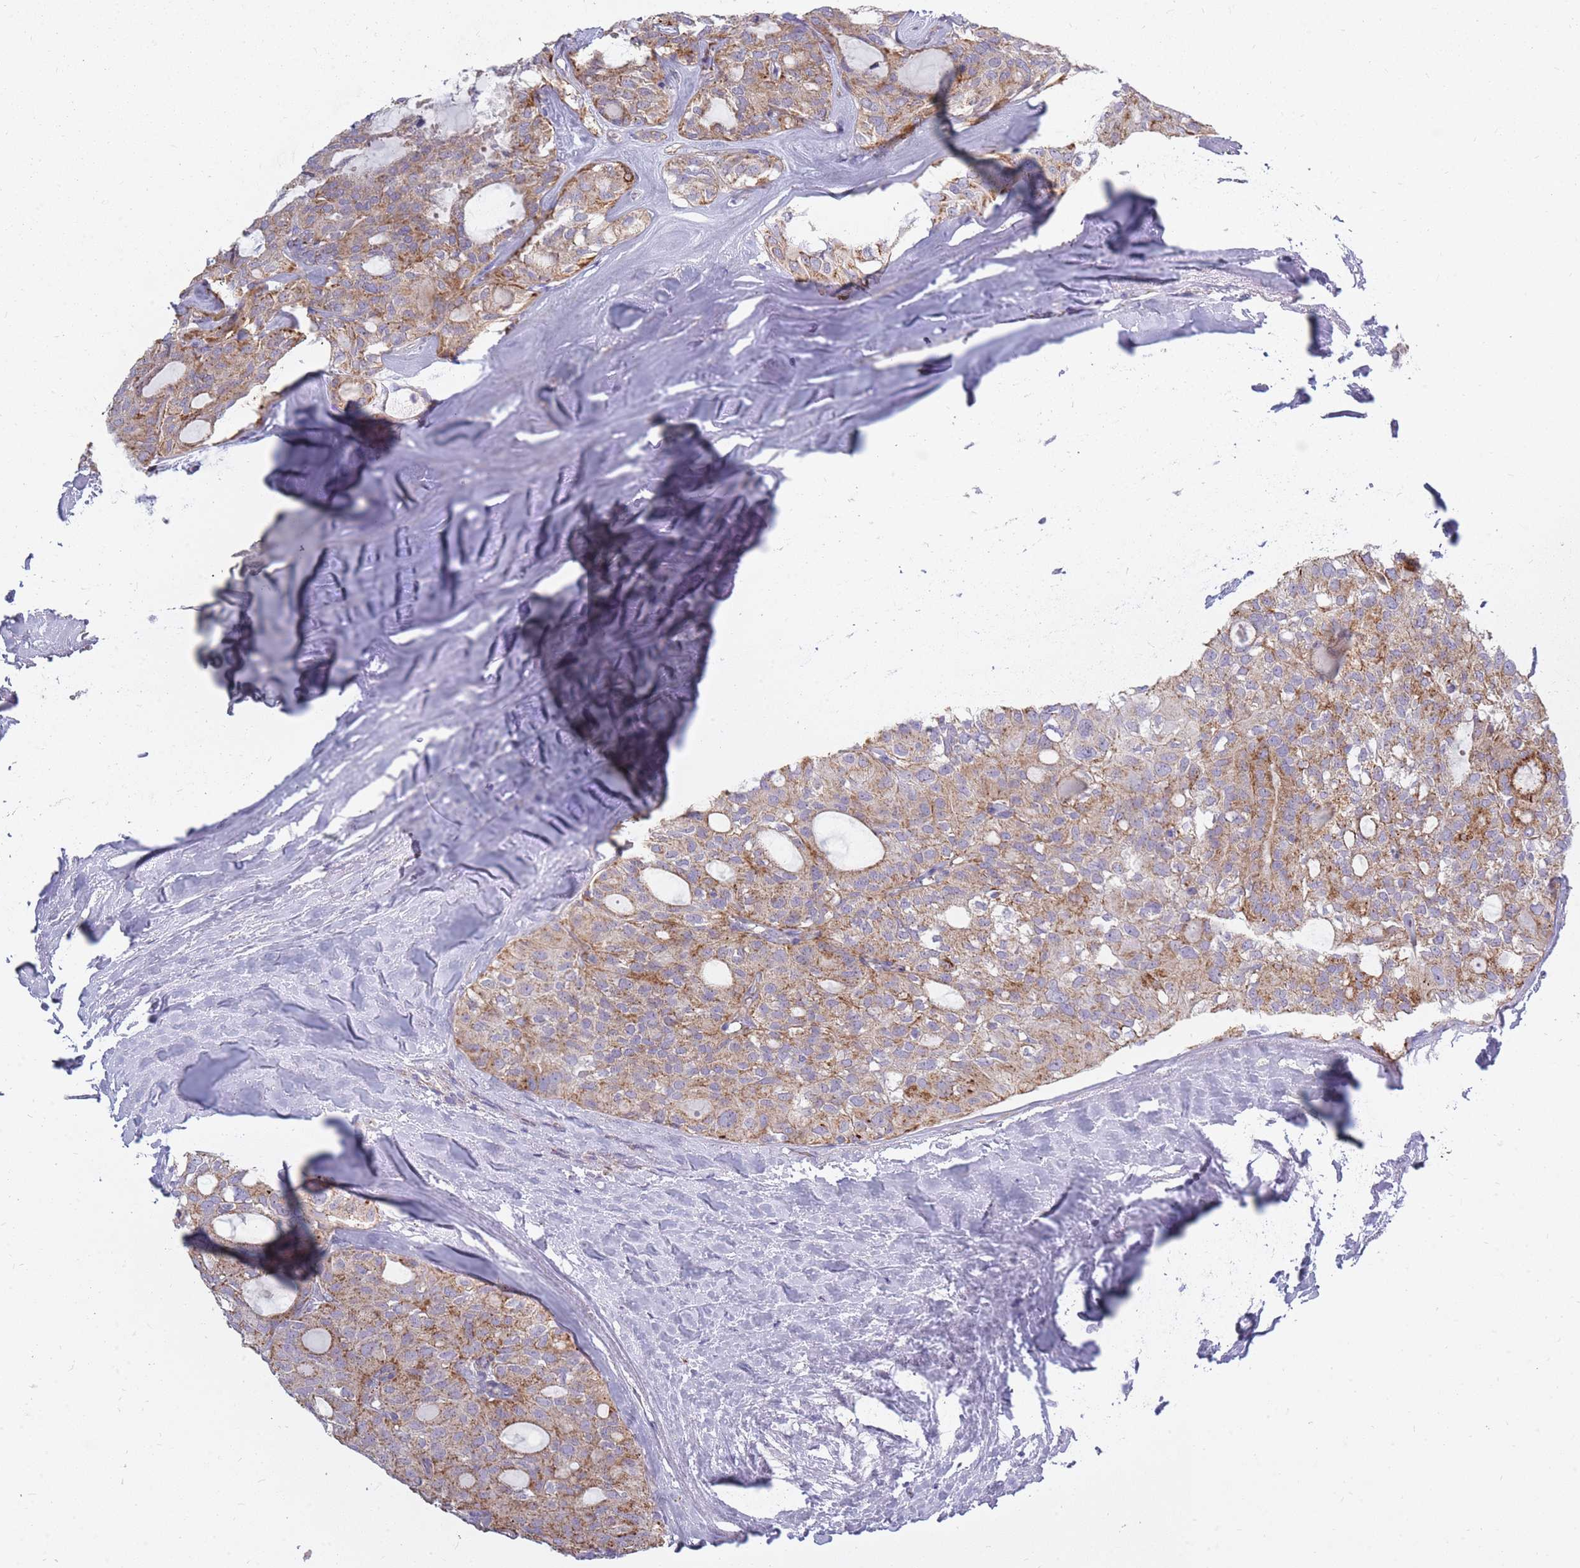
{"staining": {"intensity": "moderate", "quantity": ">75%", "location": "cytoplasmic/membranous"}, "tissue": "thyroid cancer", "cell_type": "Tumor cells", "image_type": "cancer", "snomed": [{"axis": "morphology", "description": "Follicular adenoma carcinoma, NOS"}, {"axis": "topography", "description": "Thyroid gland"}], "caption": "An immunohistochemistry histopathology image of tumor tissue is shown. Protein staining in brown labels moderate cytoplasmic/membranous positivity in thyroid cancer (follicular adenoma carcinoma) within tumor cells.", "gene": "ALKBH4", "patient": {"sex": "male", "age": 75}}